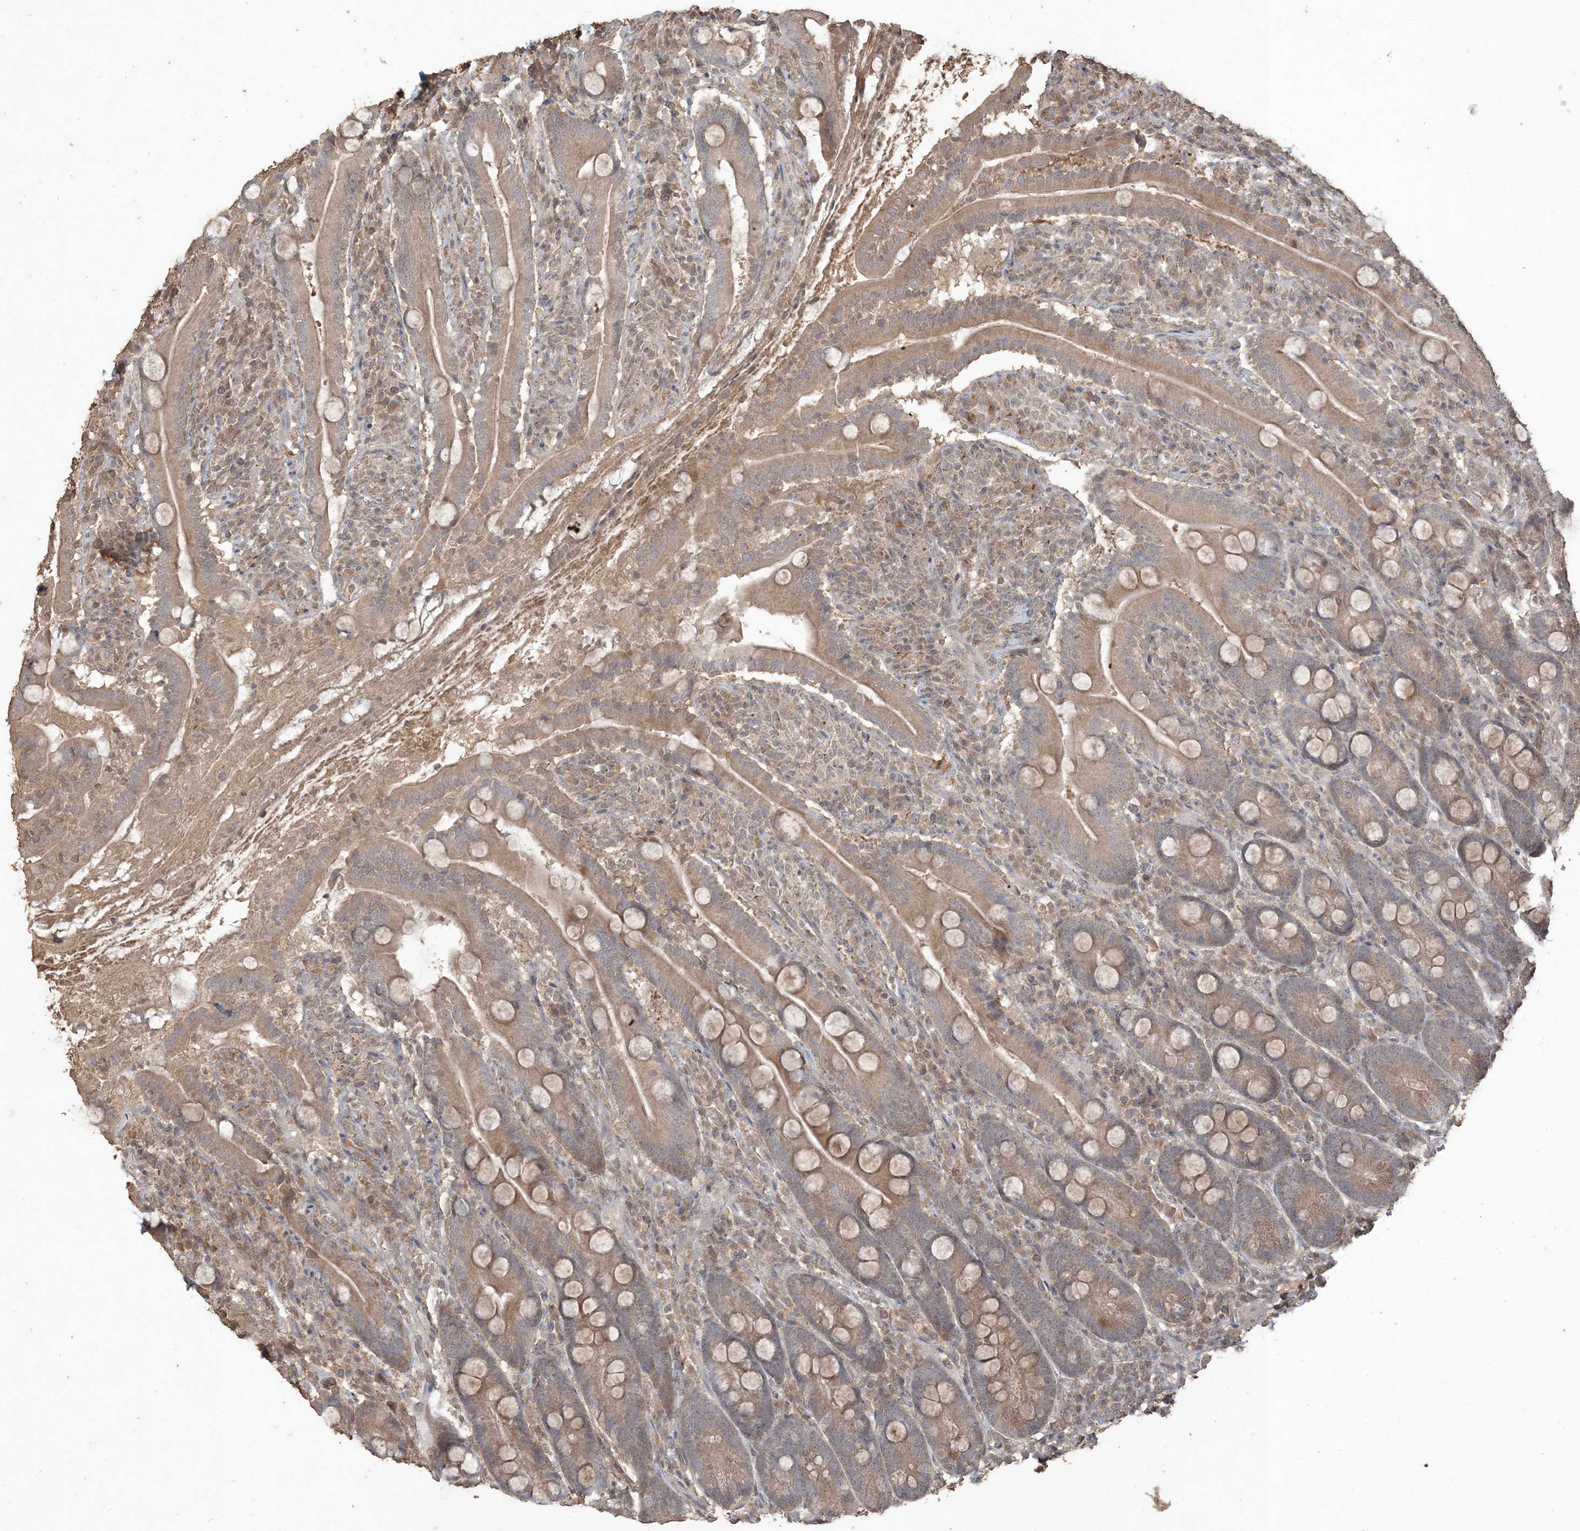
{"staining": {"intensity": "moderate", "quantity": ">75%", "location": "cytoplasmic/membranous"}, "tissue": "duodenum", "cell_type": "Glandular cells", "image_type": "normal", "snomed": [{"axis": "morphology", "description": "Normal tissue, NOS"}, {"axis": "topography", "description": "Duodenum"}], "caption": "A high-resolution image shows immunohistochemistry staining of benign duodenum, which reveals moderate cytoplasmic/membranous positivity in about >75% of glandular cells.", "gene": "EFCAB8", "patient": {"sex": "male", "age": 35}}